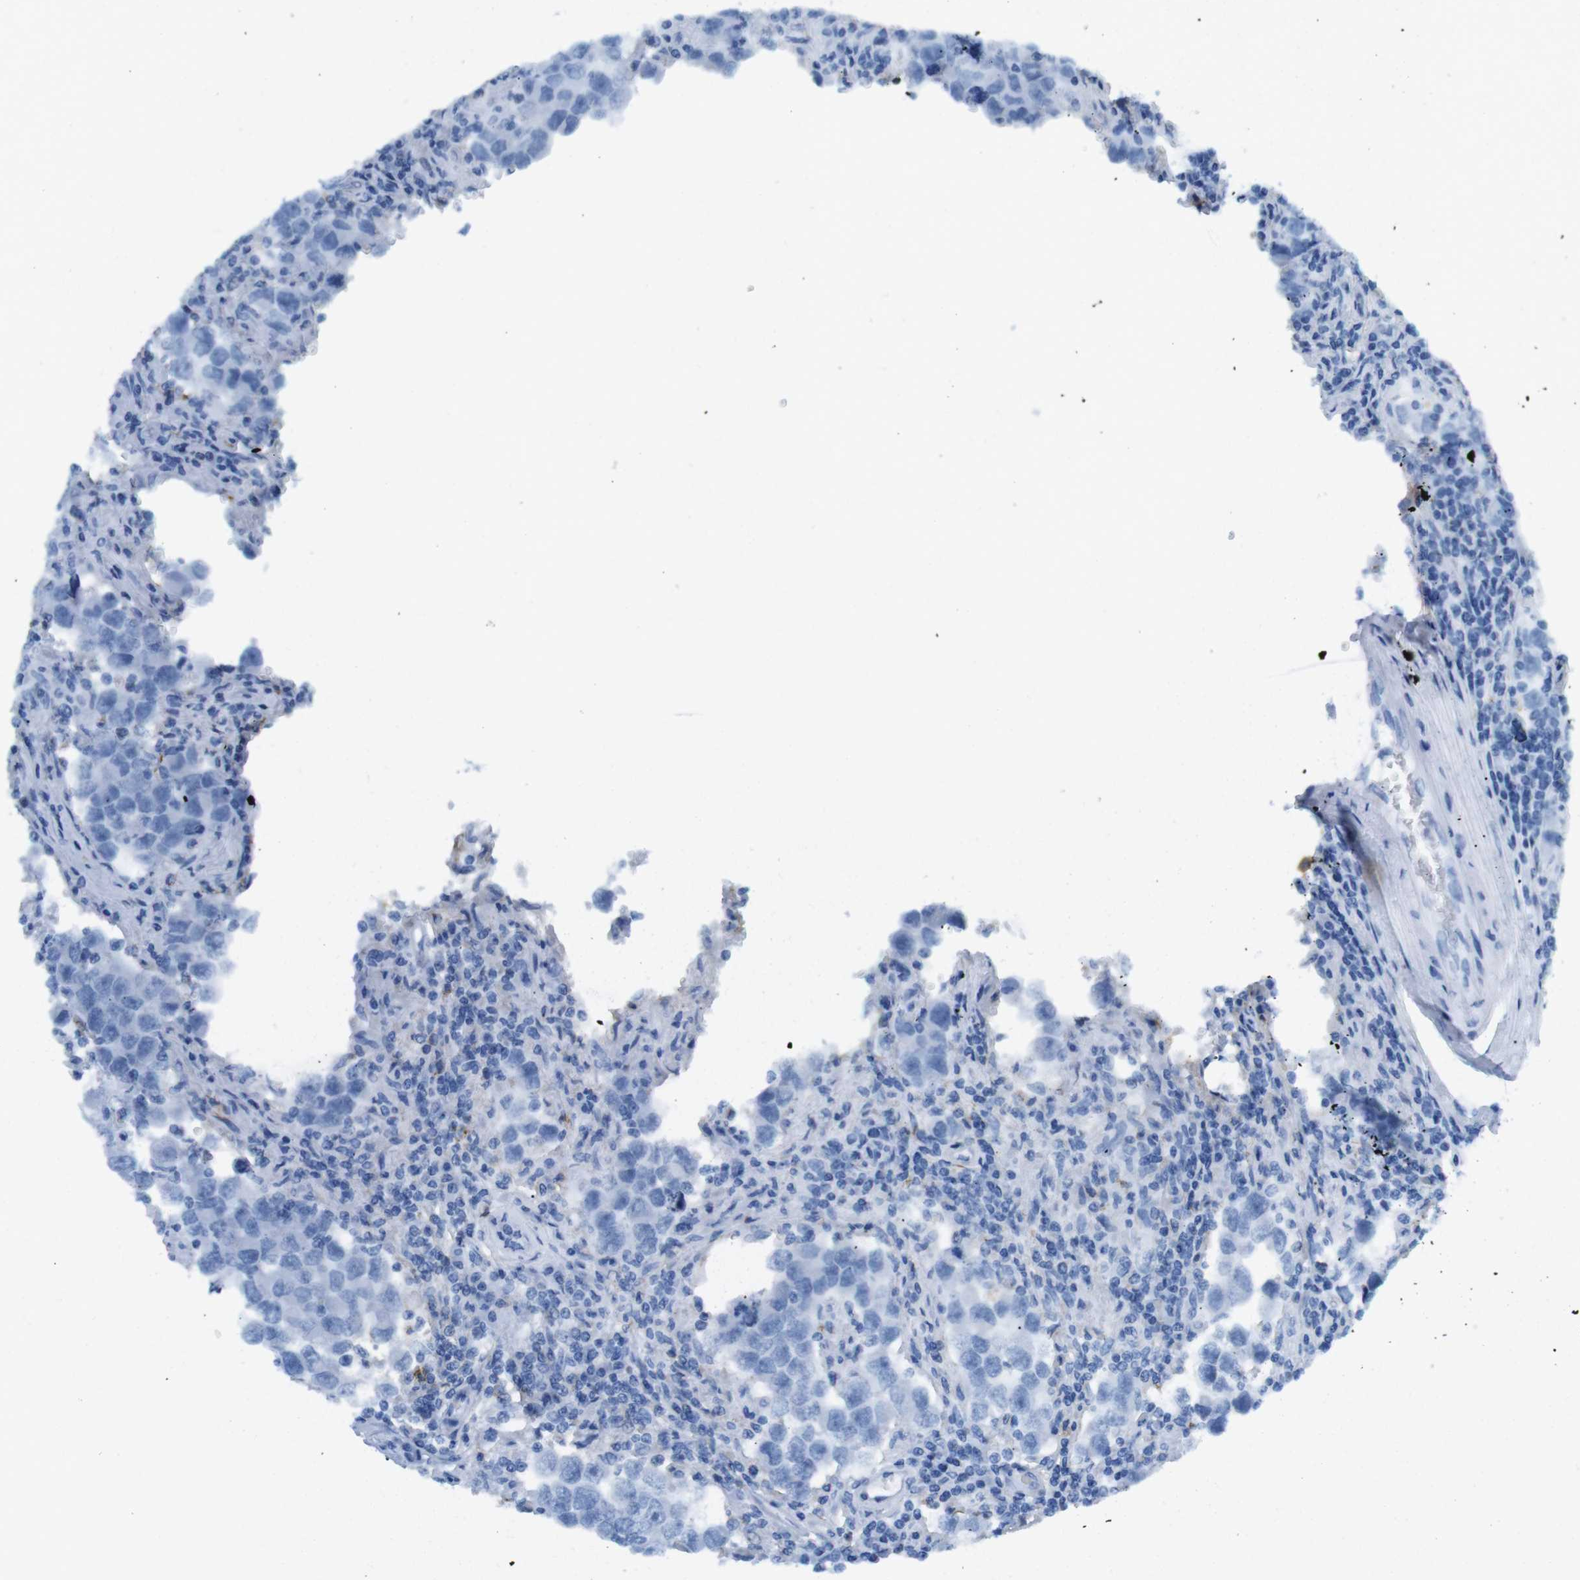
{"staining": {"intensity": "negative", "quantity": "none", "location": "none"}, "tissue": "testis cancer", "cell_type": "Tumor cells", "image_type": "cancer", "snomed": [{"axis": "morphology", "description": "Carcinoma, Embryonal, NOS"}, {"axis": "topography", "description": "Testis"}], "caption": "Photomicrograph shows no significant protein expression in tumor cells of testis embryonal carcinoma.", "gene": "TNFRSF4", "patient": {"sex": "male", "age": 21}}